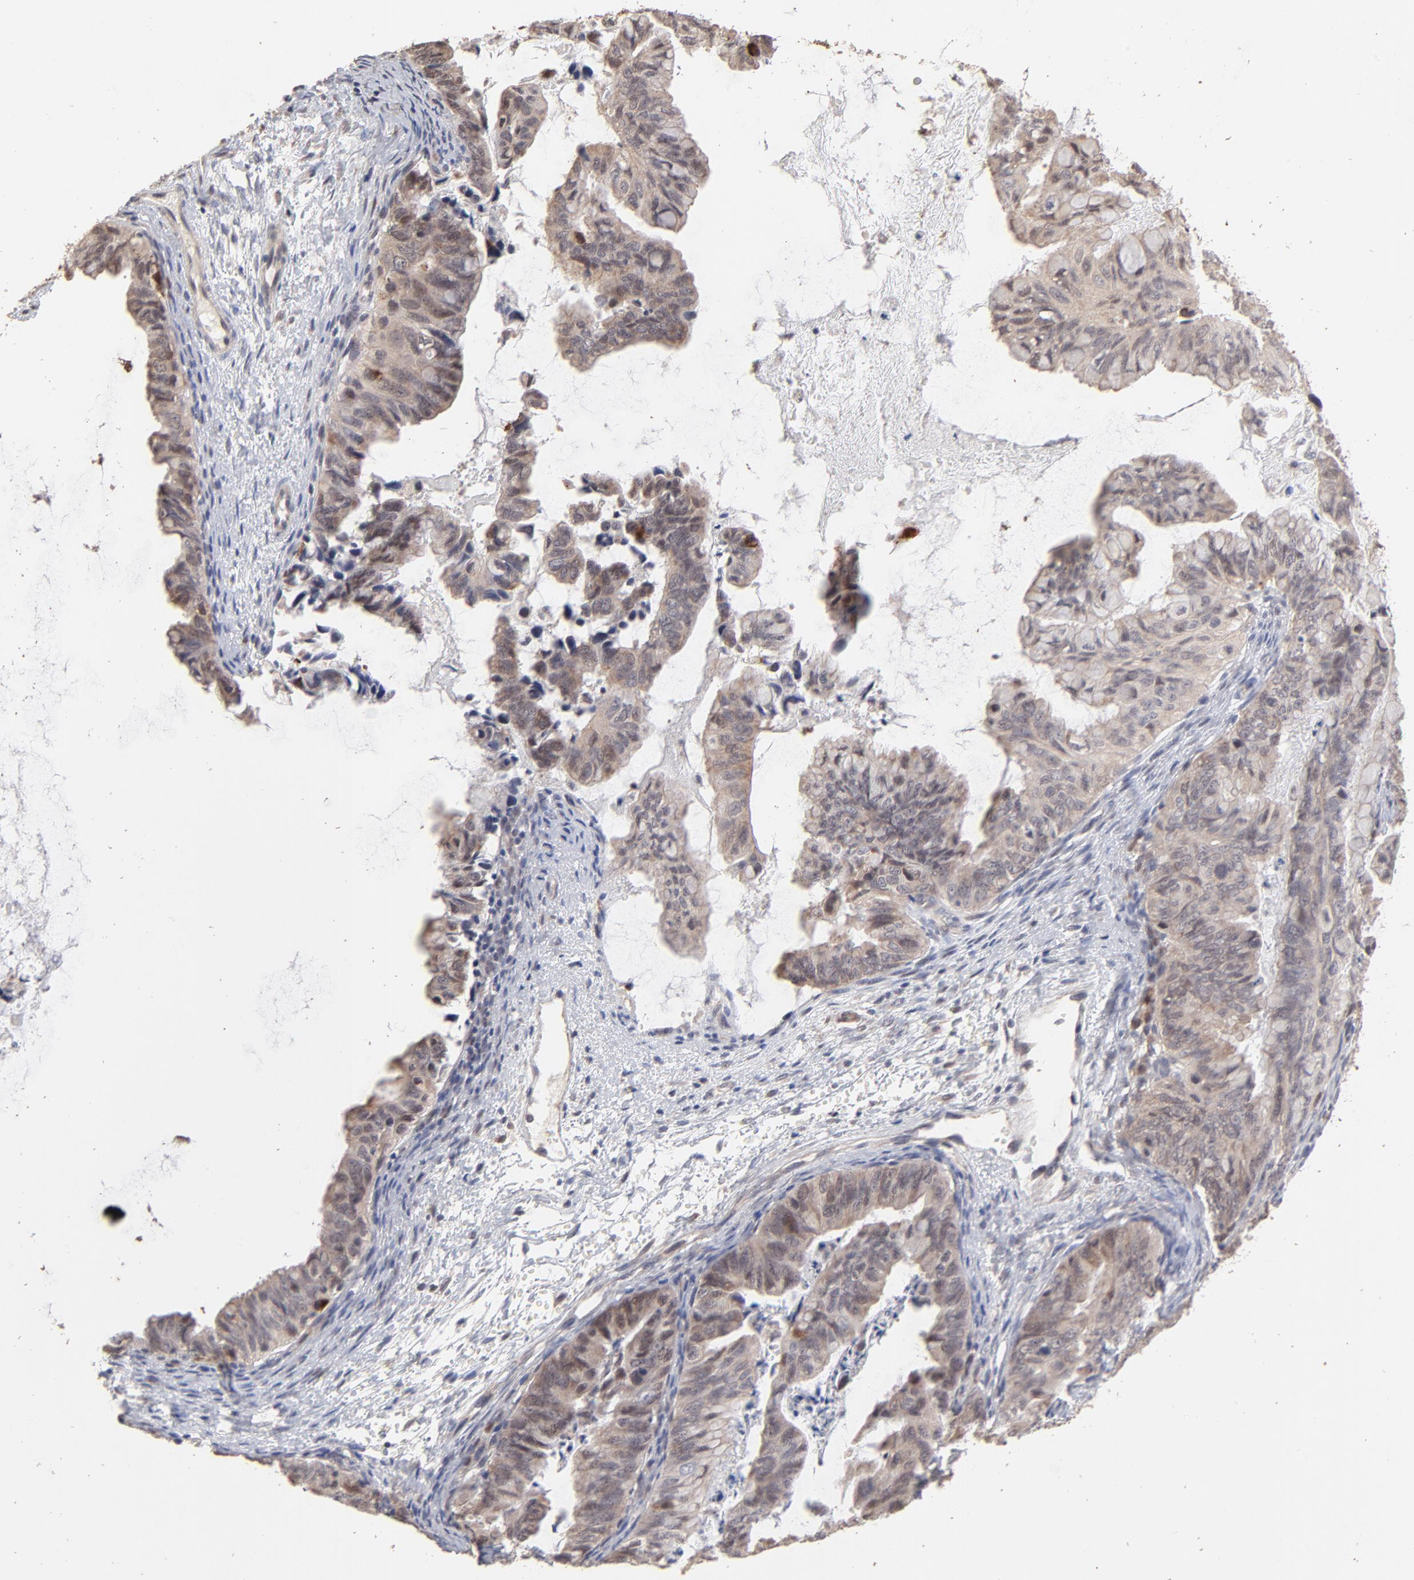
{"staining": {"intensity": "moderate", "quantity": "<25%", "location": "cytoplasmic/membranous,nuclear"}, "tissue": "ovarian cancer", "cell_type": "Tumor cells", "image_type": "cancer", "snomed": [{"axis": "morphology", "description": "Cystadenocarcinoma, mucinous, NOS"}, {"axis": "topography", "description": "Ovary"}], "caption": "A low amount of moderate cytoplasmic/membranous and nuclear staining is appreciated in approximately <25% of tumor cells in ovarian cancer tissue.", "gene": "MSL2", "patient": {"sex": "female", "age": 36}}